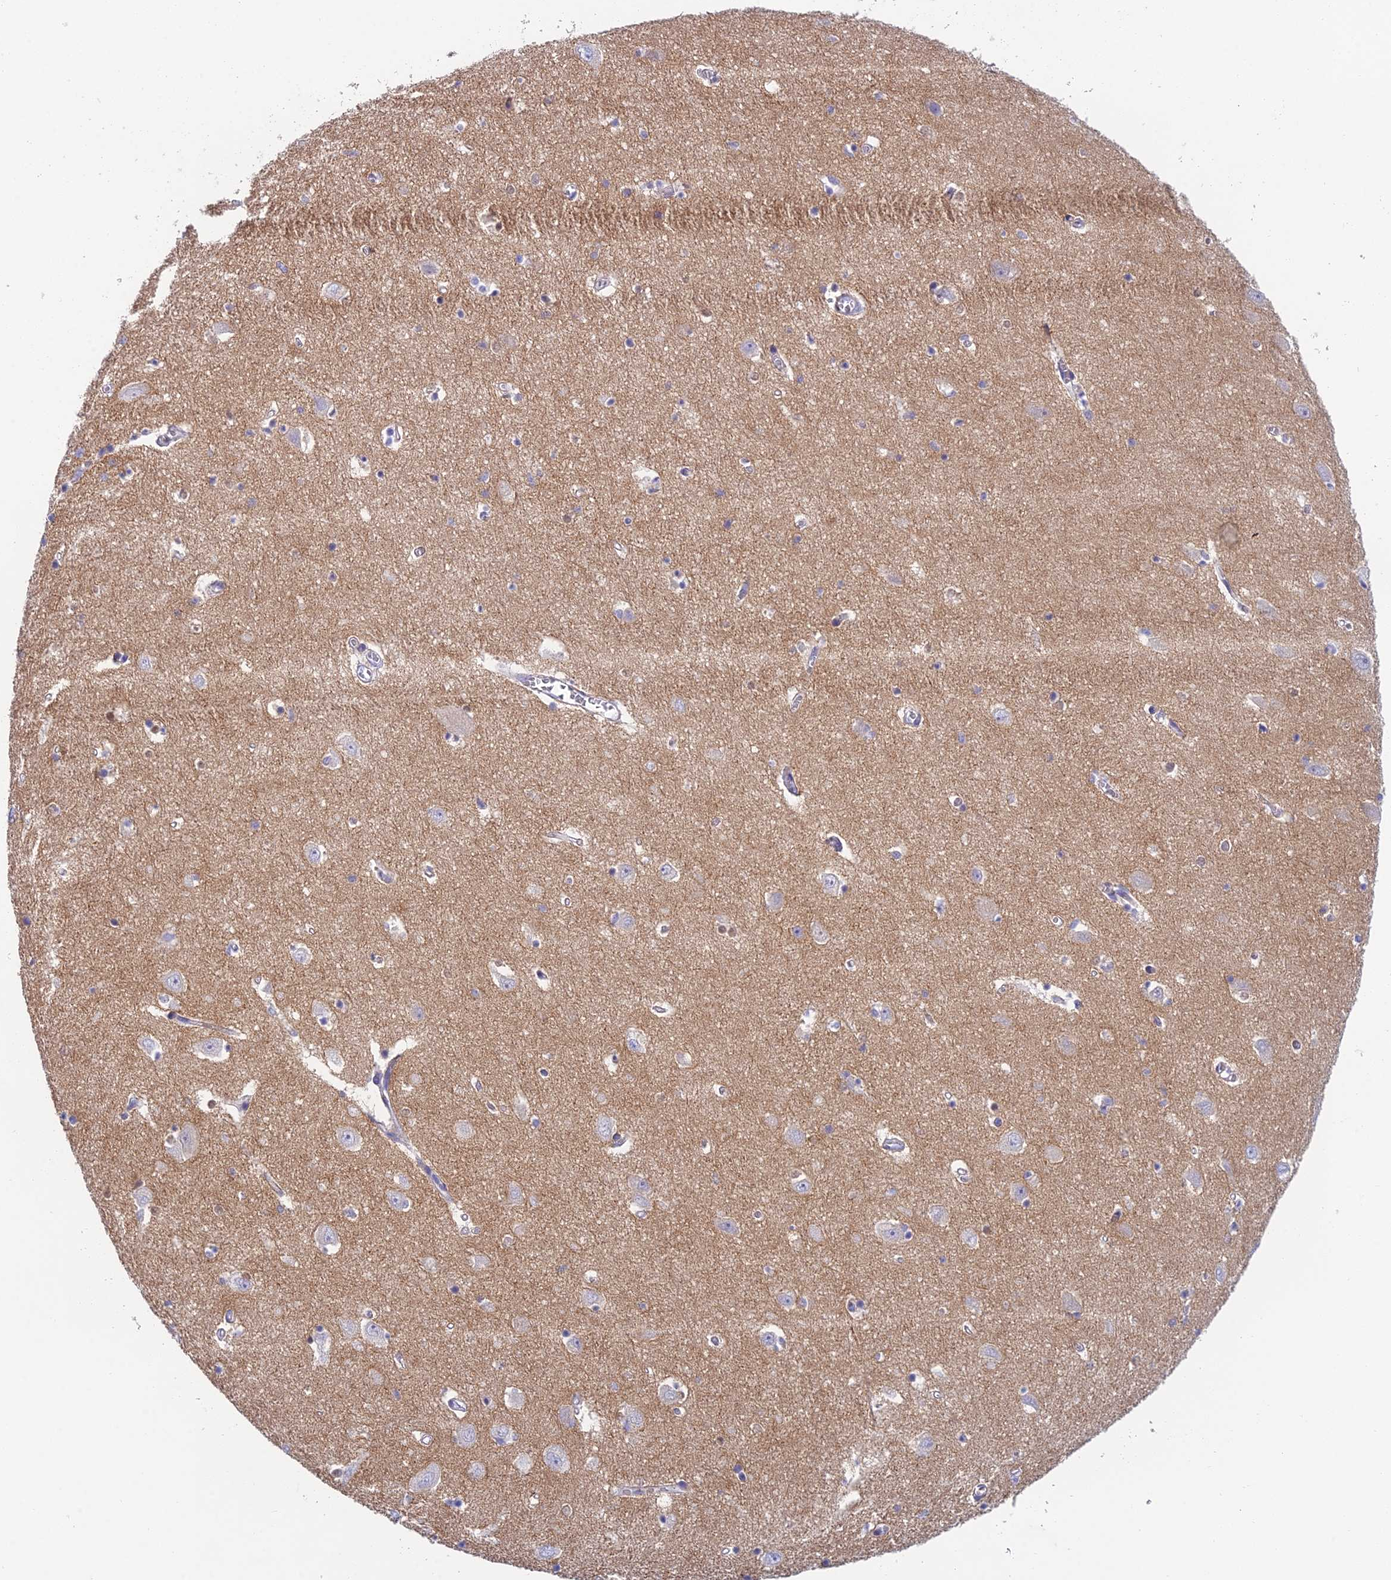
{"staining": {"intensity": "negative", "quantity": "none", "location": "none"}, "tissue": "hippocampus", "cell_type": "Glial cells", "image_type": "normal", "snomed": [{"axis": "morphology", "description": "Normal tissue, NOS"}, {"axis": "topography", "description": "Hippocampus"}], "caption": "An immunohistochemistry (IHC) micrograph of normal hippocampus is shown. There is no staining in glial cells of hippocampus. (DAB immunohistochemistry (IHC), high magnification).", "gene": "TMEM161B", "patient": {"sex": "female", "age": 64}}